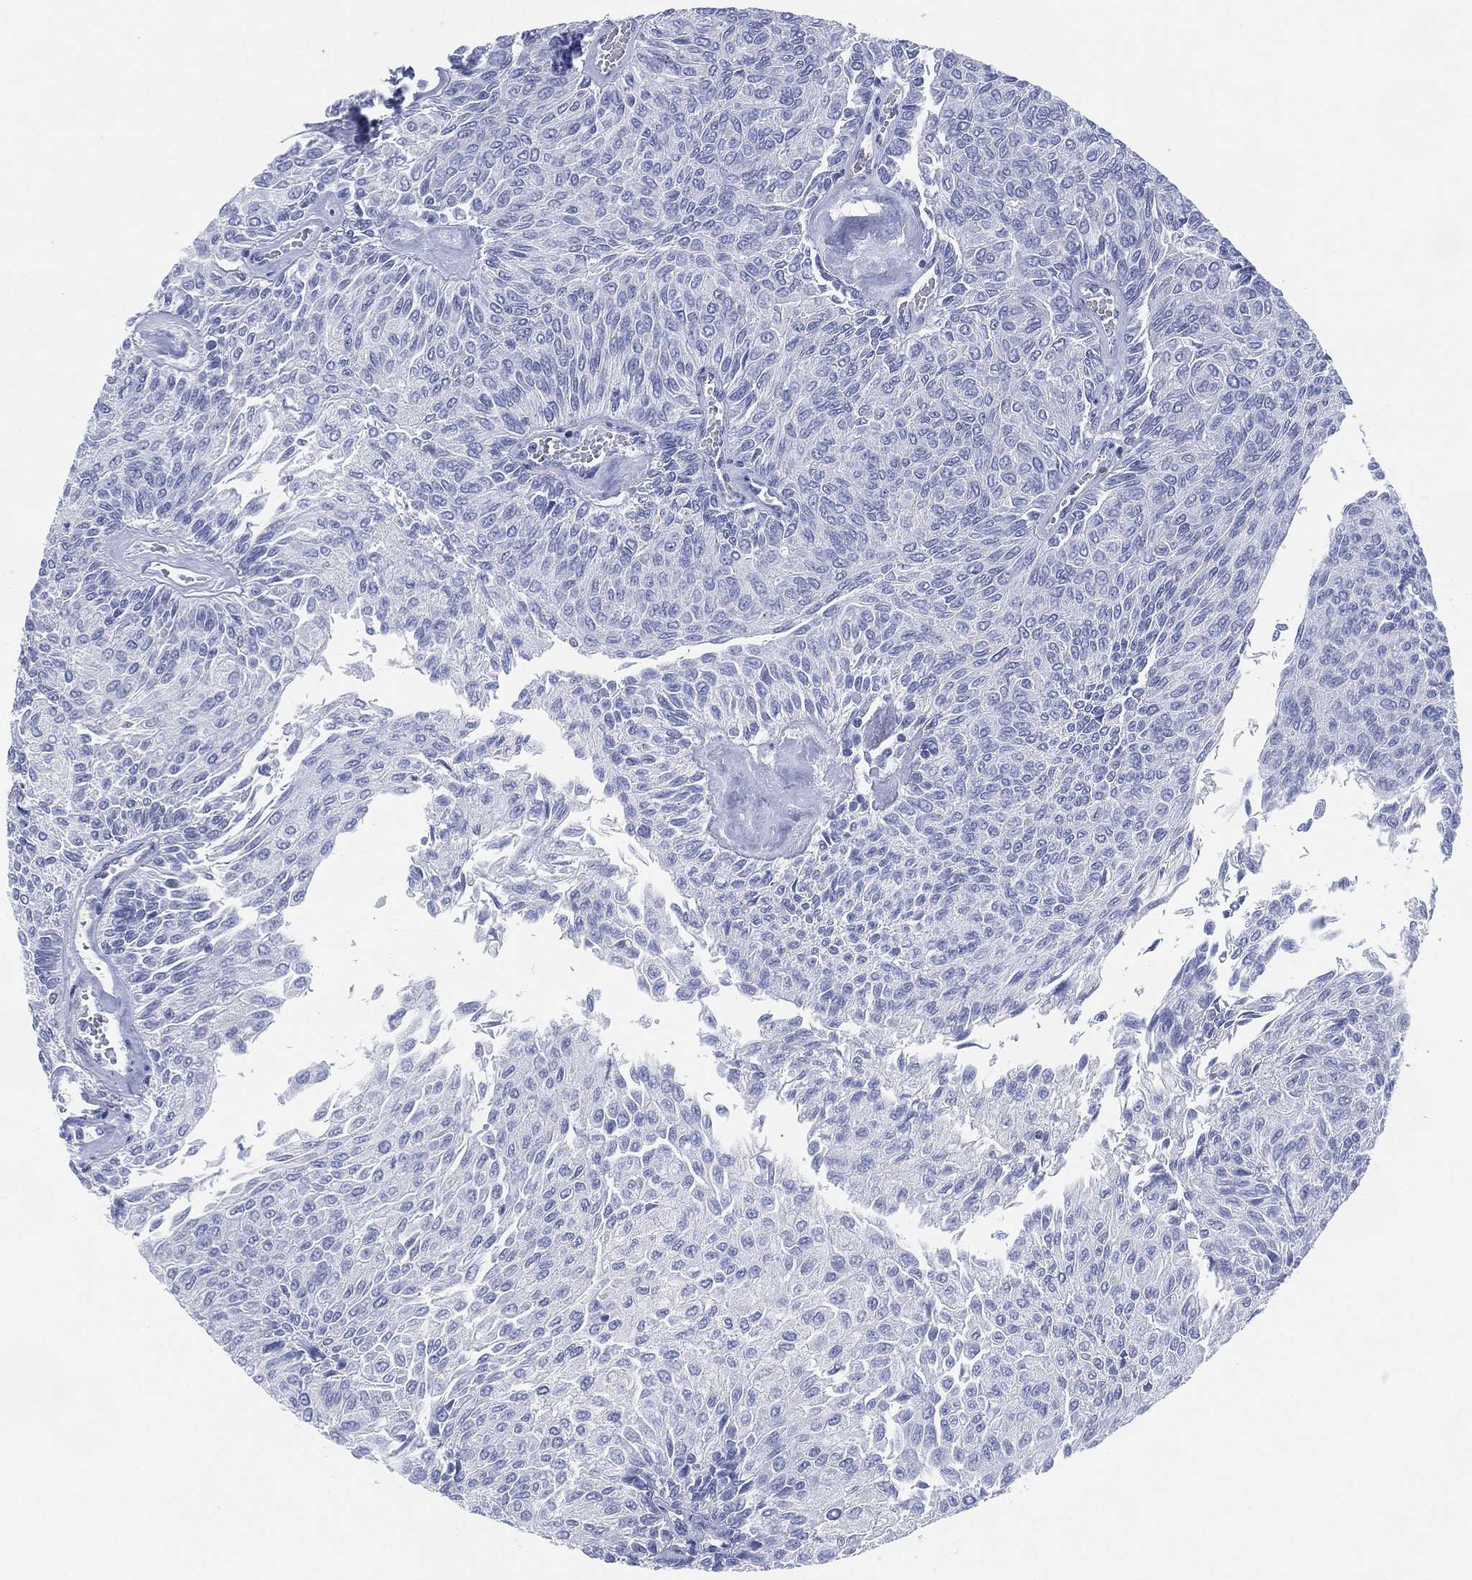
{"staining": {"intensity": "negative", "quantity": "none", "location": "none"}, "tissue": "urothelial cancer", "cell_type": "Tumor cells", "image_type": "cancer", "snomed": [{"axis": "morphology", "description": "Urothelial carcinoma, Low grade"}, {"axis": "topography", "description": "Ureter, NOS"}, {"axis": "topography", "description": "Urinary bladder"}], "caption": "Photomicrograph shows no protein expression in tumor cells of urothelial carcinoma (low-grade) tissue. The staining is performed using DAB (3,3'-diaminobenzidine) brown chromogen with nuclei counter-stained in using hematoxylin.", "gene": "ADAD2", "patient": {"sex": "male", "age": 78}}